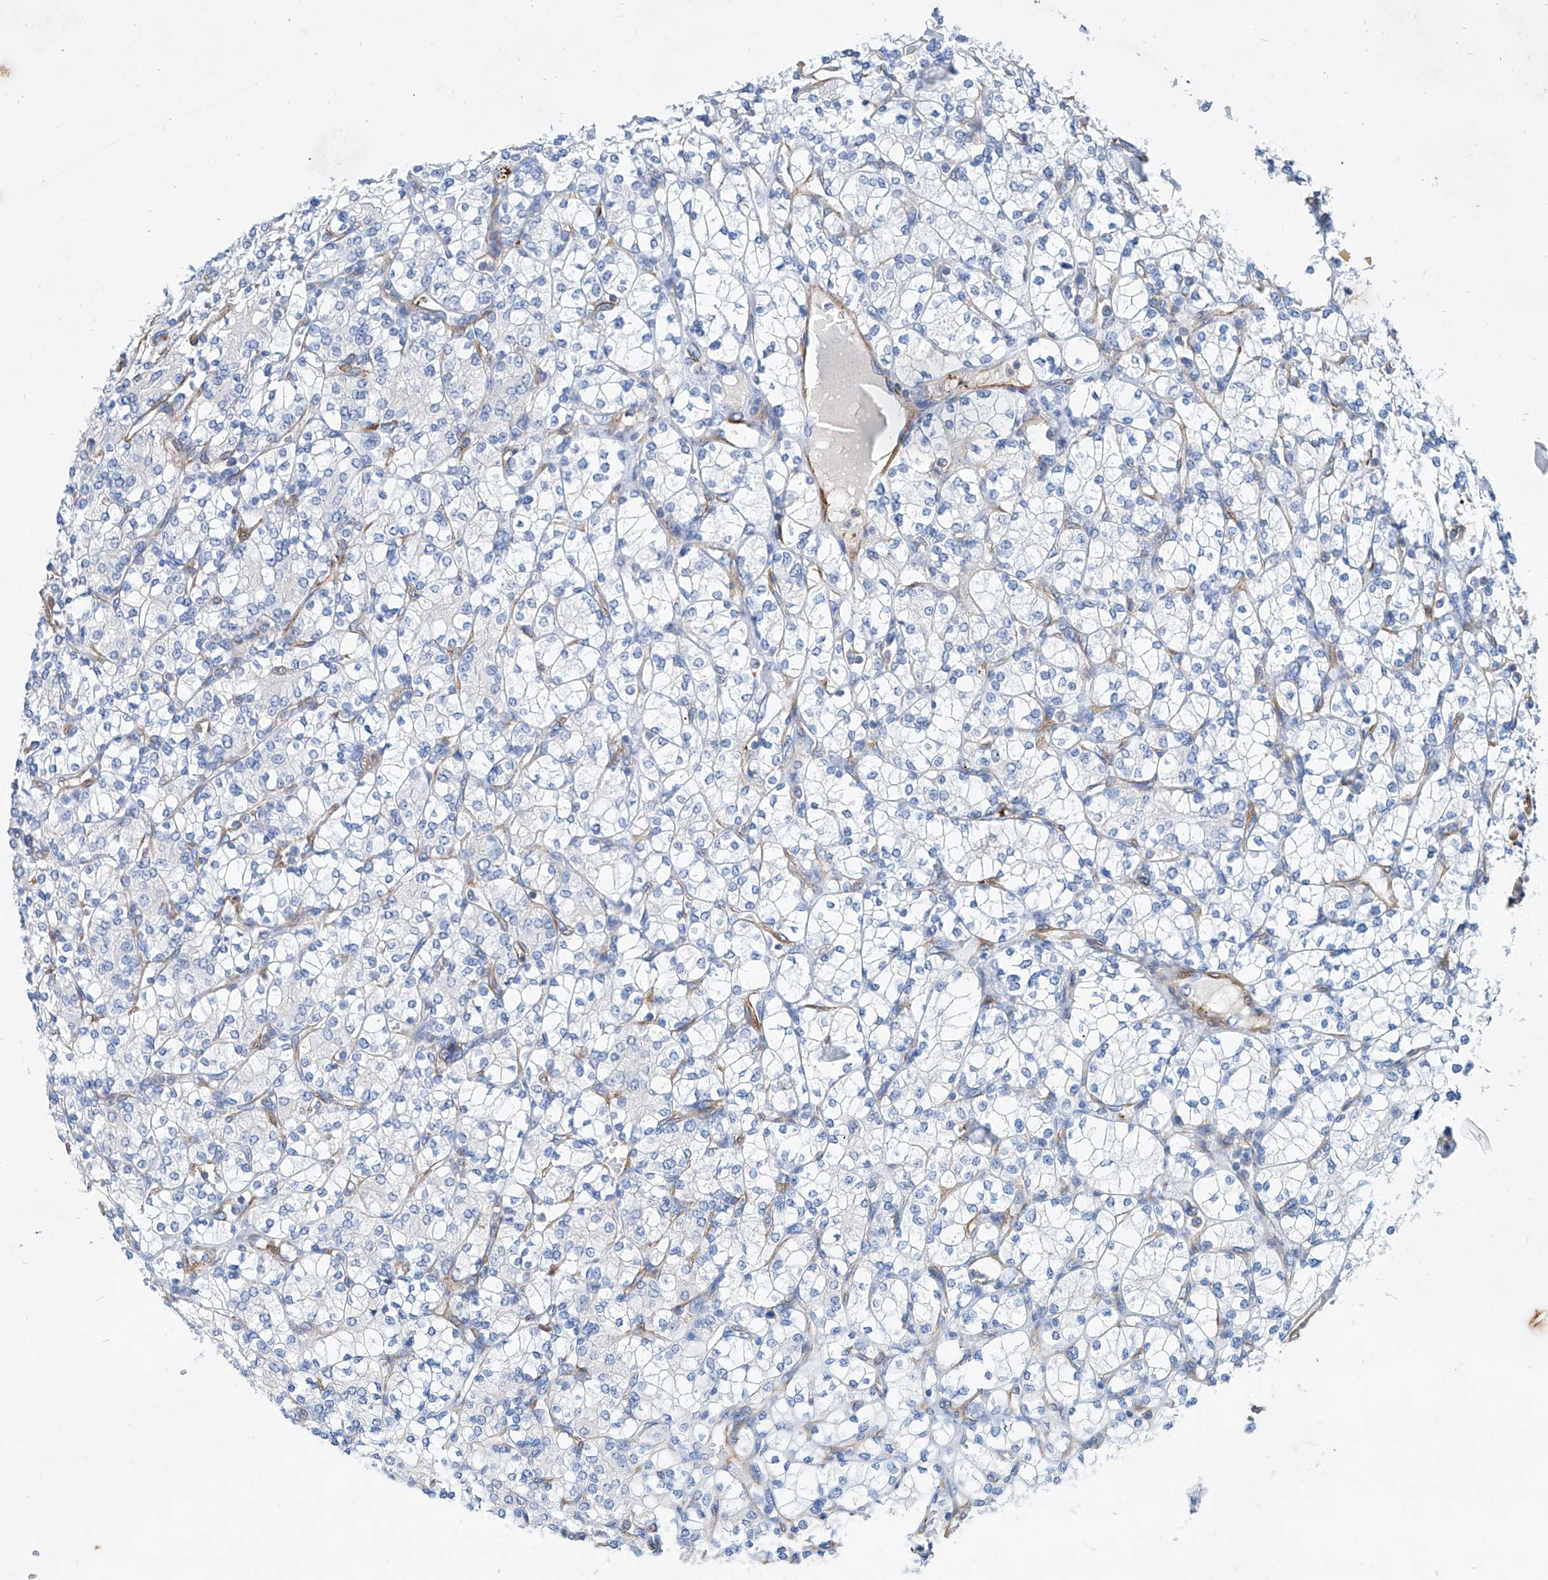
{"staining": {"intensity": "negative", "quantity": "none", "location": "none"}, "tissue": "renal cancer", "cell_type": "Tumor cells", "image_type": "cancer", "snomed": [{"axis": "morphology", "description": "Adenocarcinoma, NOS"}, {"axis": "topography", "description": "Kidney"}], "caption": "Immunohistochemistry histopathology image of neoplastic tissue: human renal adenocarcinoma stained with DAB shows no significant protein expression in tumor cells. The staining was performed using DAB to visualize the protein expression in brown, while the nuclei were stained in blue with hematoxylin (Magnification: 20x).", "gene": "TAS2R60", "patient": {"sex": "male", "age": 77}}